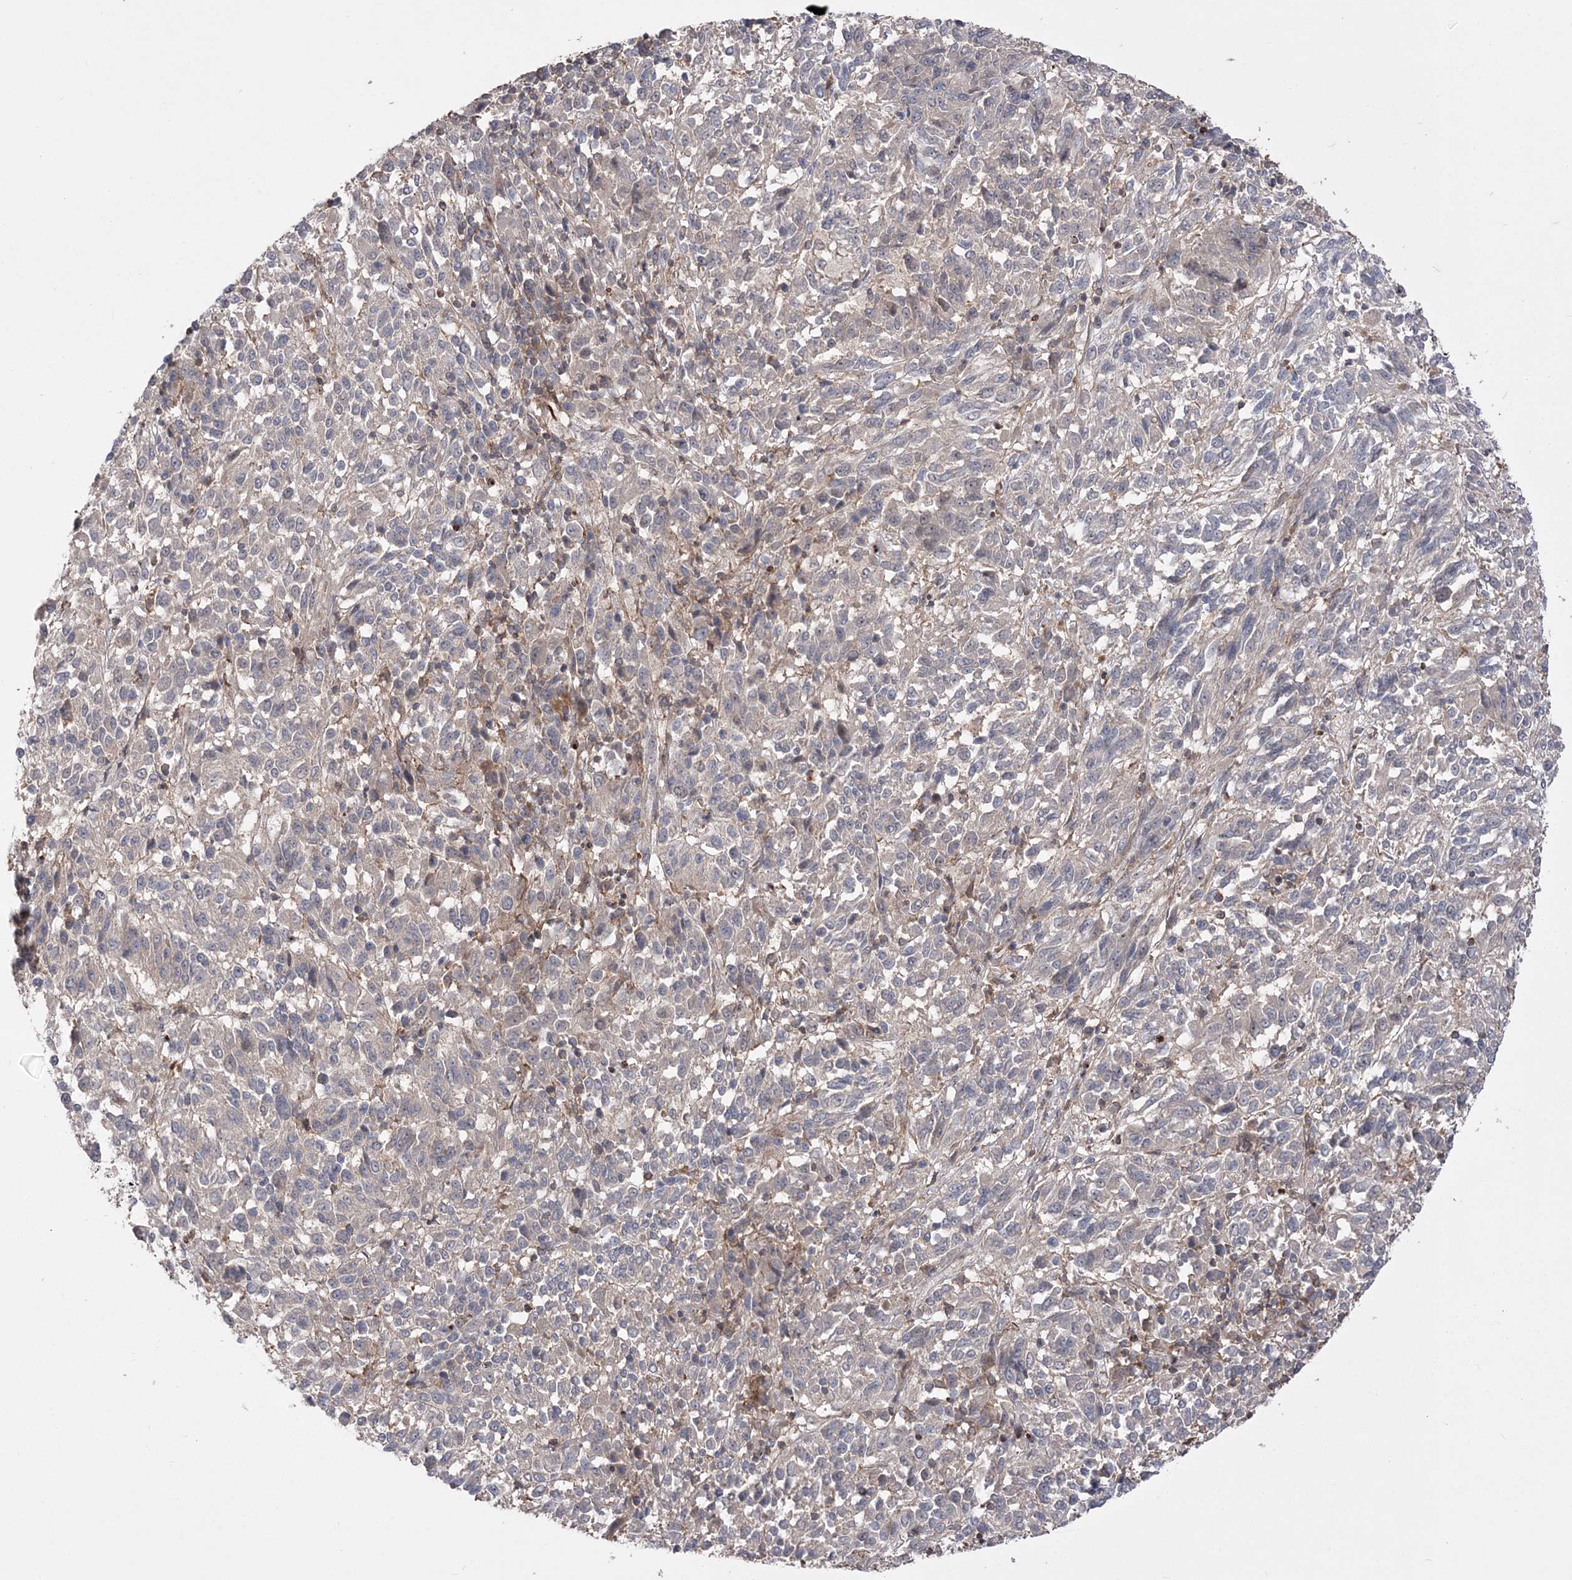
{"staining": {"intensity": "negative", "quantity": "none", "location": "none"}, "tissue": "melanoma", "cell_type": "Tumor cells", "image_type": "cancer", "snomed": [{"axis": "morphology", "description": "Malignant melanoma, Metastatic site"}, {"axis": "topography", "description": "Lung"}], "caption": "Tumor cells show no significant staining in malignant melanoma (metastatic site).", "gene": "SLFN14", "patient": {"sex": "male", "age": 64}}